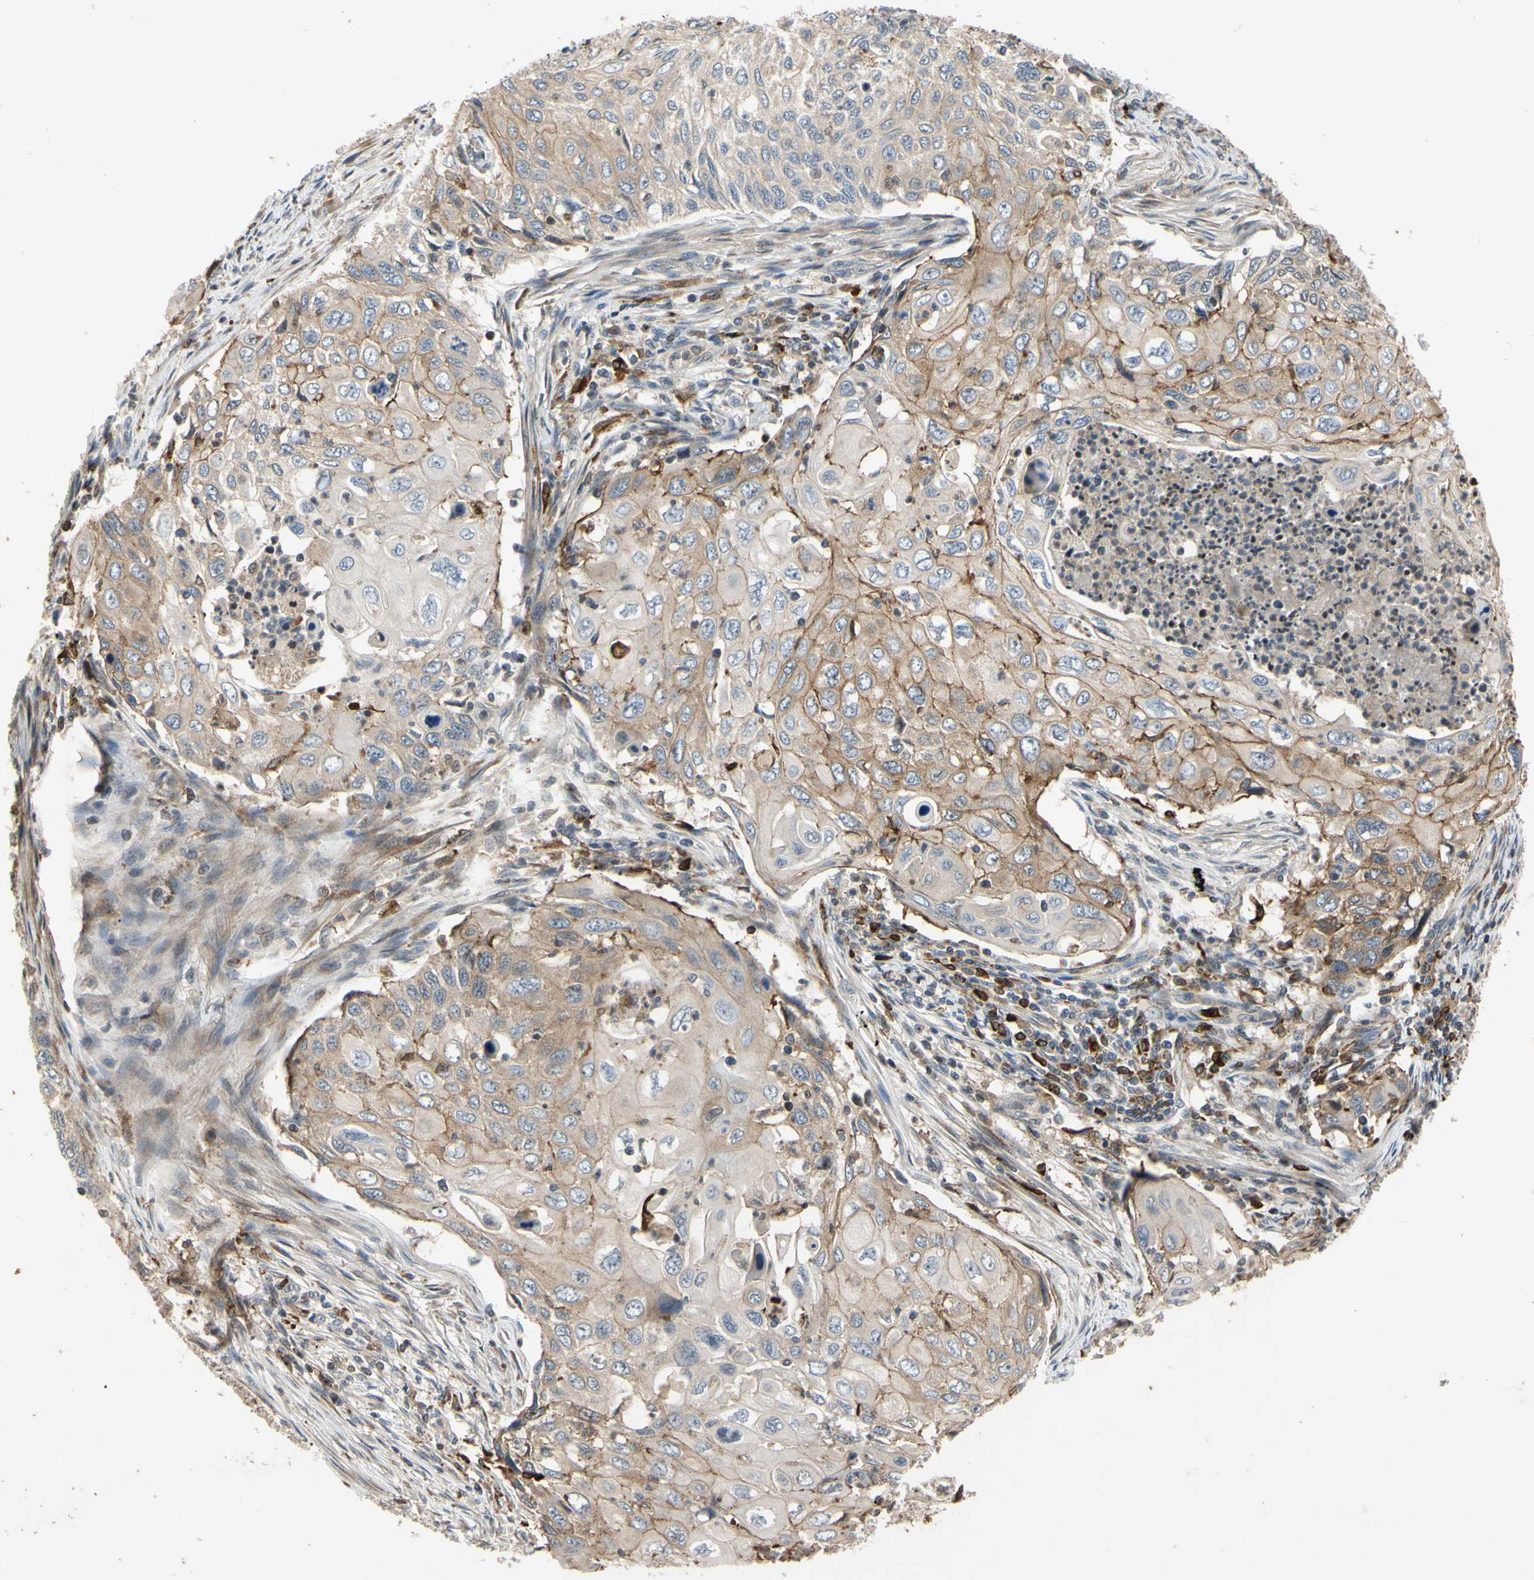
{"staining": {"intensity": "moderate", "quantity": "25%-75%", "location": "cytoplasmic/membranous"}, "tissue": "cervical cancer", "cell_type": "Tumor cells", "image_type": "cancer", "snomed": [{"axis": "morphology", "description": "Squamous cell carcinoma, NOS"}, {"axis": "topography", "description": "Cervix"}], "caption": "The histopathology image displays a brown stain indicating the presence of a protein in the cytoplasmic/membranous of tumor cells in cervical cancer (squamous cell carcinoma).", "gene": "PLXNA2", "patient": {"sex": "female", "age": 70}}